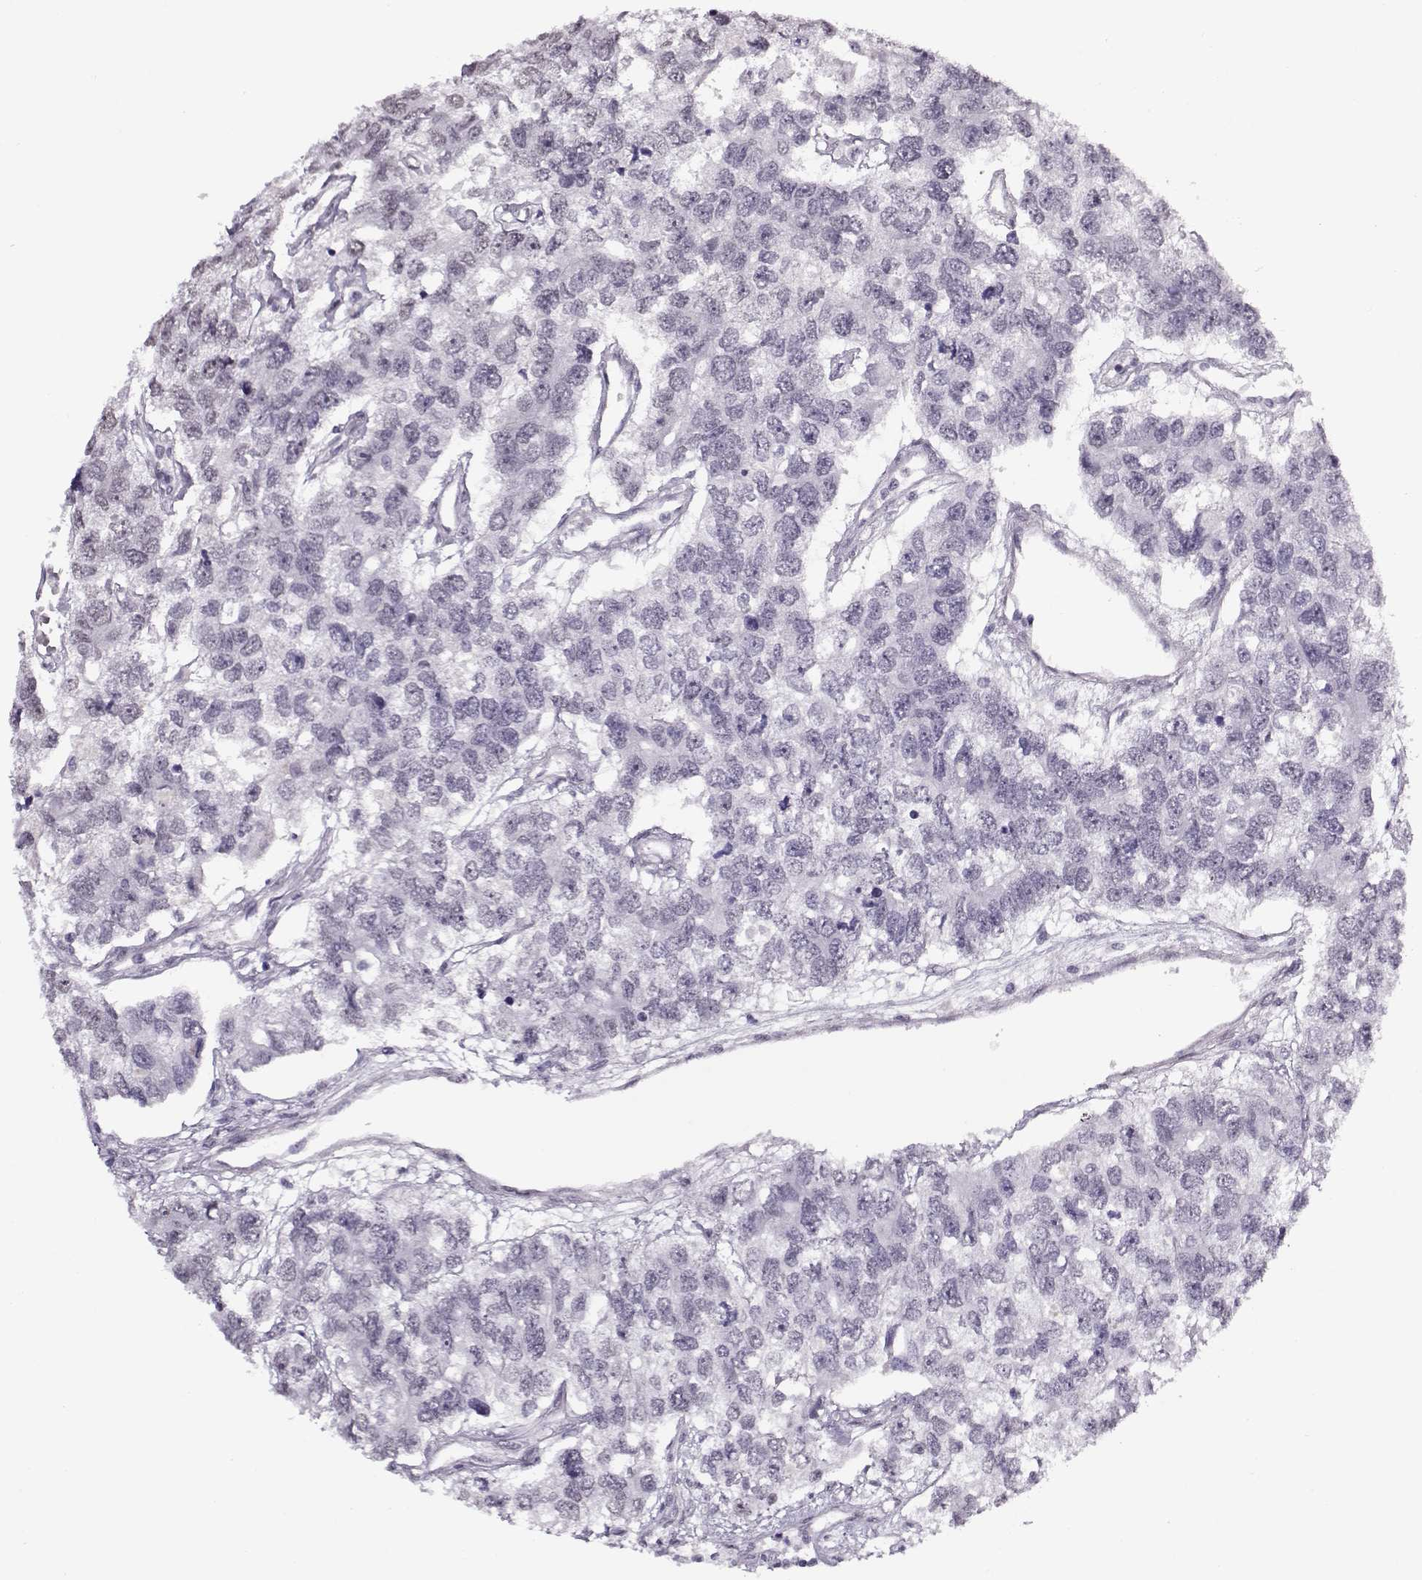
{"staining": {"intensity": "negative", "quantity": "none", "location": "none"}, "tissue": "testis cancer", "cell_type": "Tumor cells", "image_type": "cancer", "snomed": [{"axis": "morphology", "description": "Seminoma, NOS"}, {"axis": "topography", "description": "Testis"}], "caption": "Tumor cells are negative for protein expression in human testis cancer (seminoma).", "gene": "PRMT8", "patient": {"sex": "male", "age": 52}}